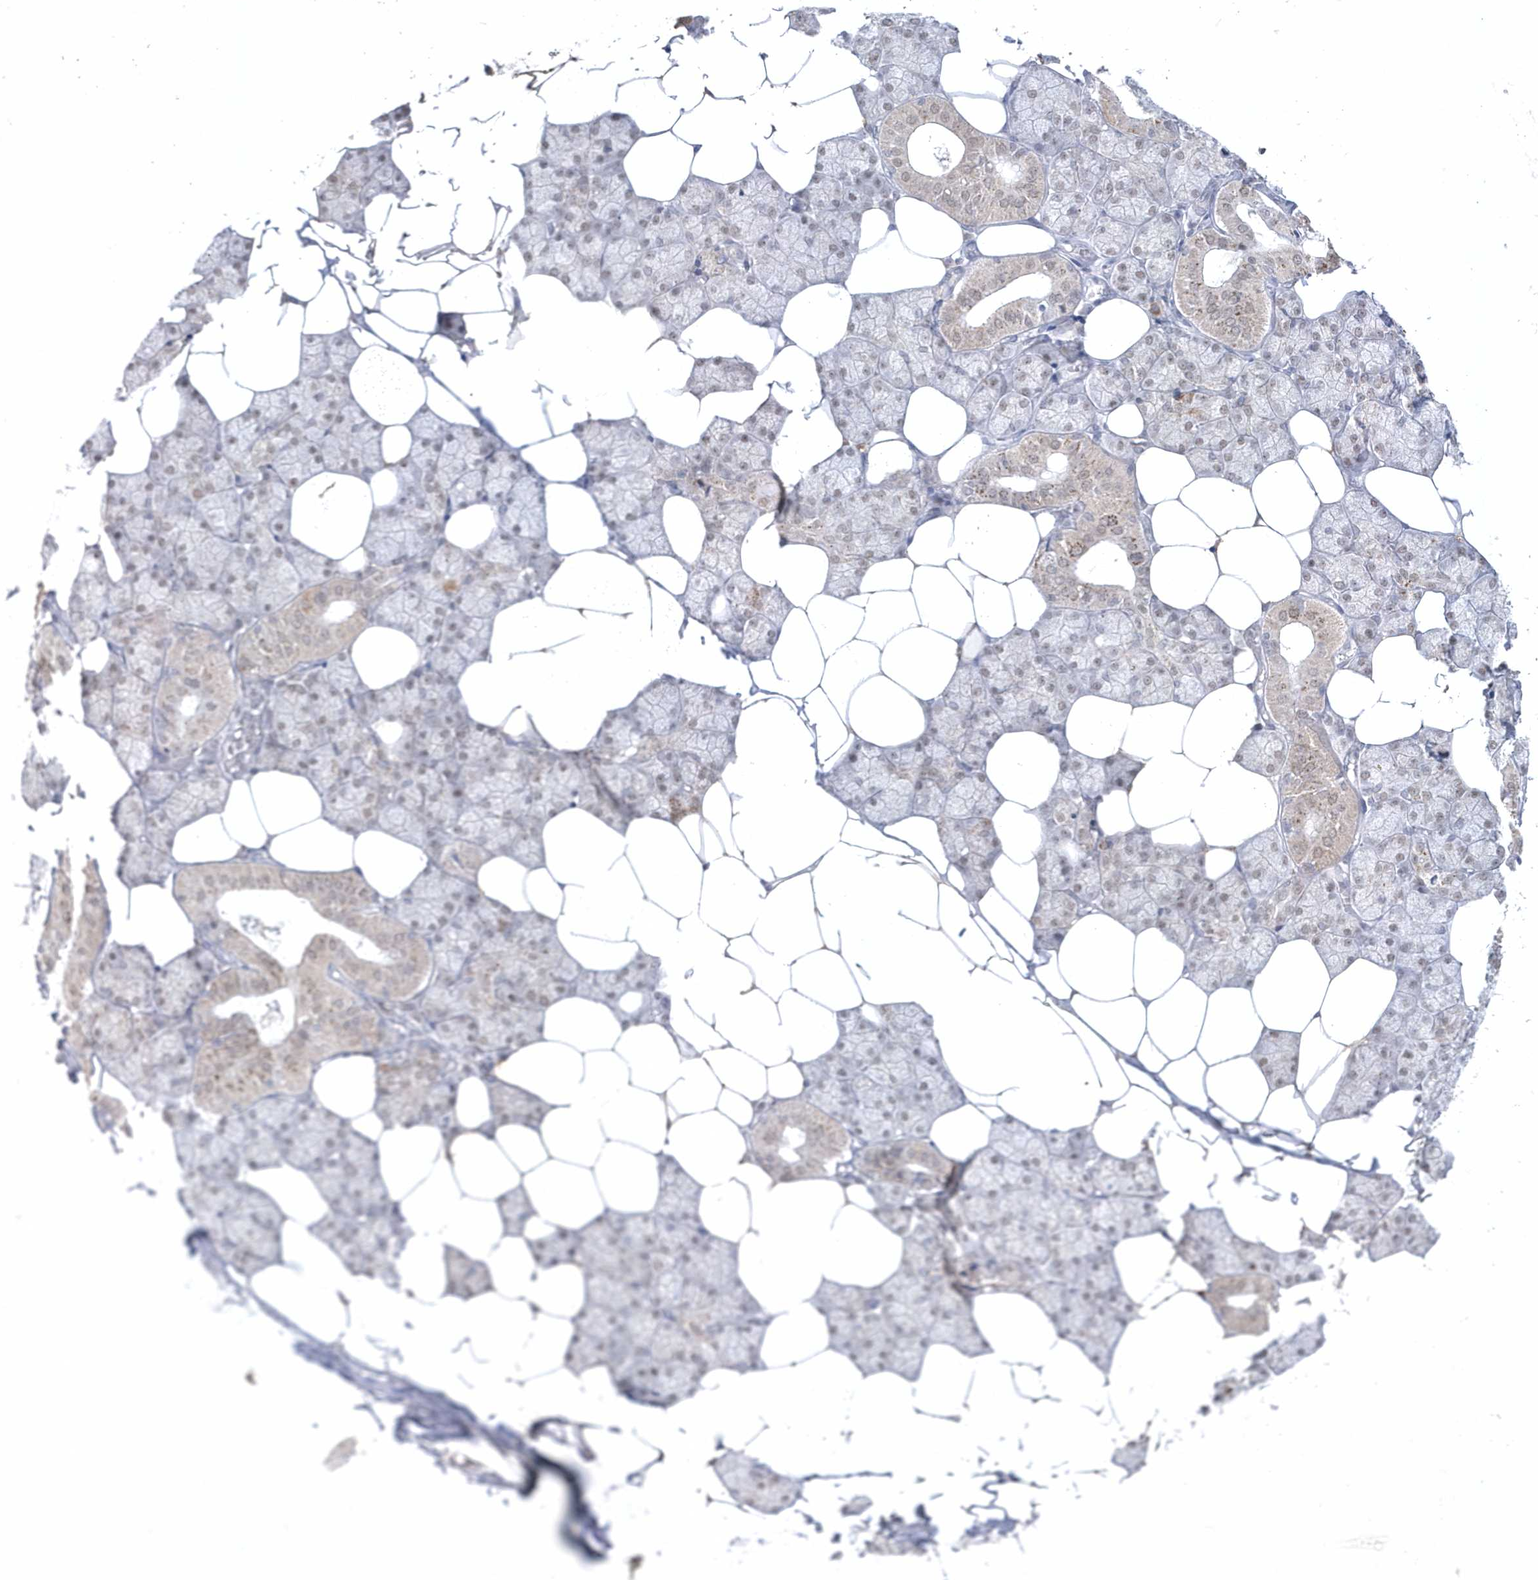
{"staining": {"intensity": "moderate", "quantity": "25%-75%", "location": "cytoplasmic/membranous,nuclear"}, "tissue": "salivary gland", "cell_type": "Glandular cells", "image_type": "normal", "snomed": [{"axis": "morphology", "description": "Normal tissue, NOS"}, {"axis": "topography", "description": "Salivary gland"}], "caption": "Immunohistochemical staining of unremarkable human salivary gland reveals medium levels of moderate cytoplasmic/membranous,nuclear expression in about 25%-75% of glandular cells. Ihc stains the protein in brown and the nuclei are stained blue.", "gene": "CPSF3", "patient": {"sex": "male", "age": 62}}